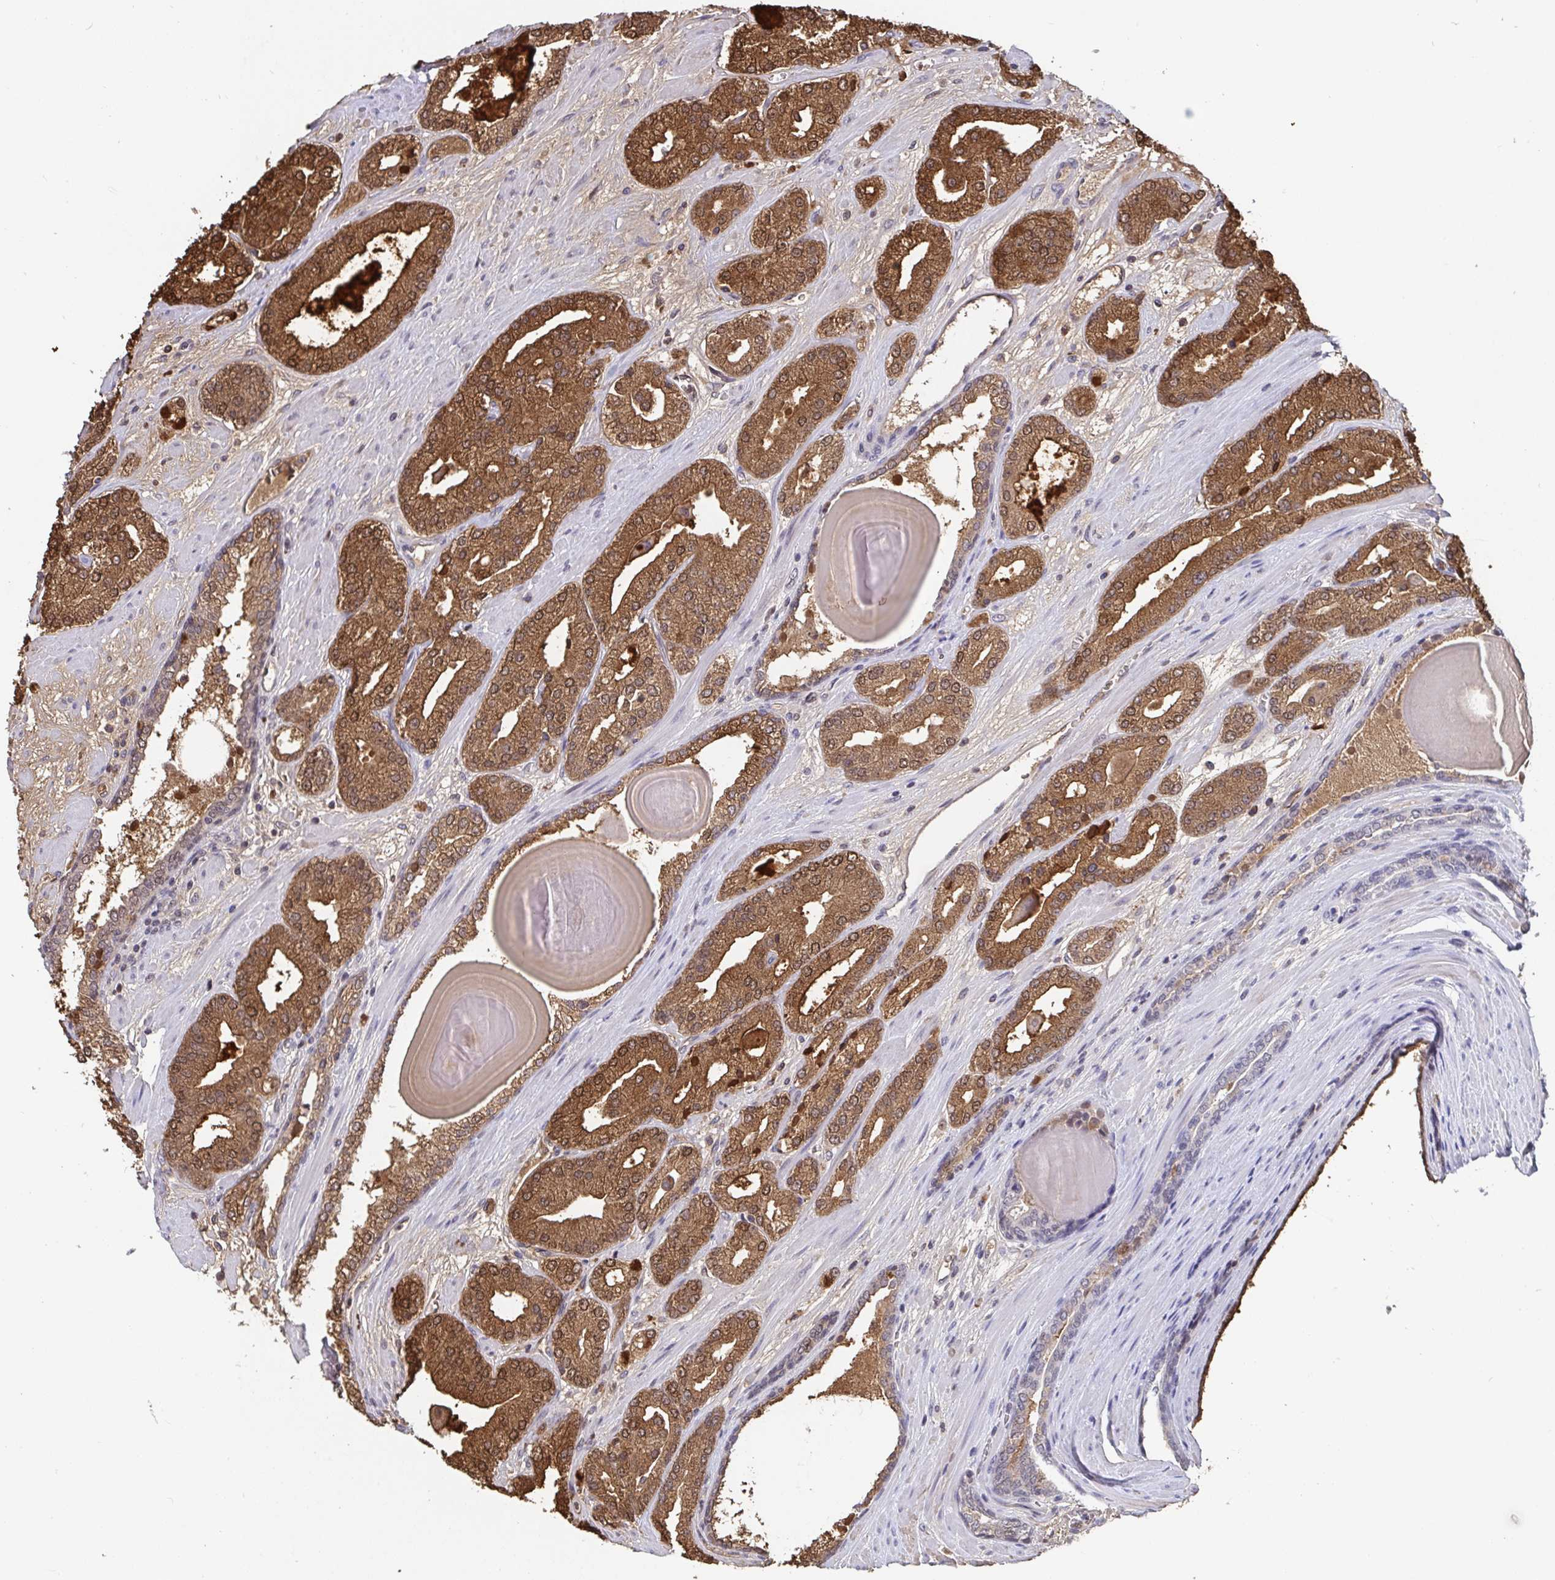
{"staining": {"intensity": "moderate", "quantity": ">75%", "location": "cytoplasmic/membranous"}, "tissue": "prostate cancer", "cell_type": "Tumor cells", "image_type": "cancer", "snomed": [{"axis": "morphology", "description": "Adenocarcinoma, High grade"}, {"axis": "topography", "description": "Prostate"}], "caption": "This image reveals immunohistochemistry (IHC) staining of human adenocarcinoma (high-grade) (prostate), with medium moderate cytoplasmic/membranous expression in about >75% of tumor cells.", "gene": "WDR72", "patient": {"sex": "male", "age": 64}}